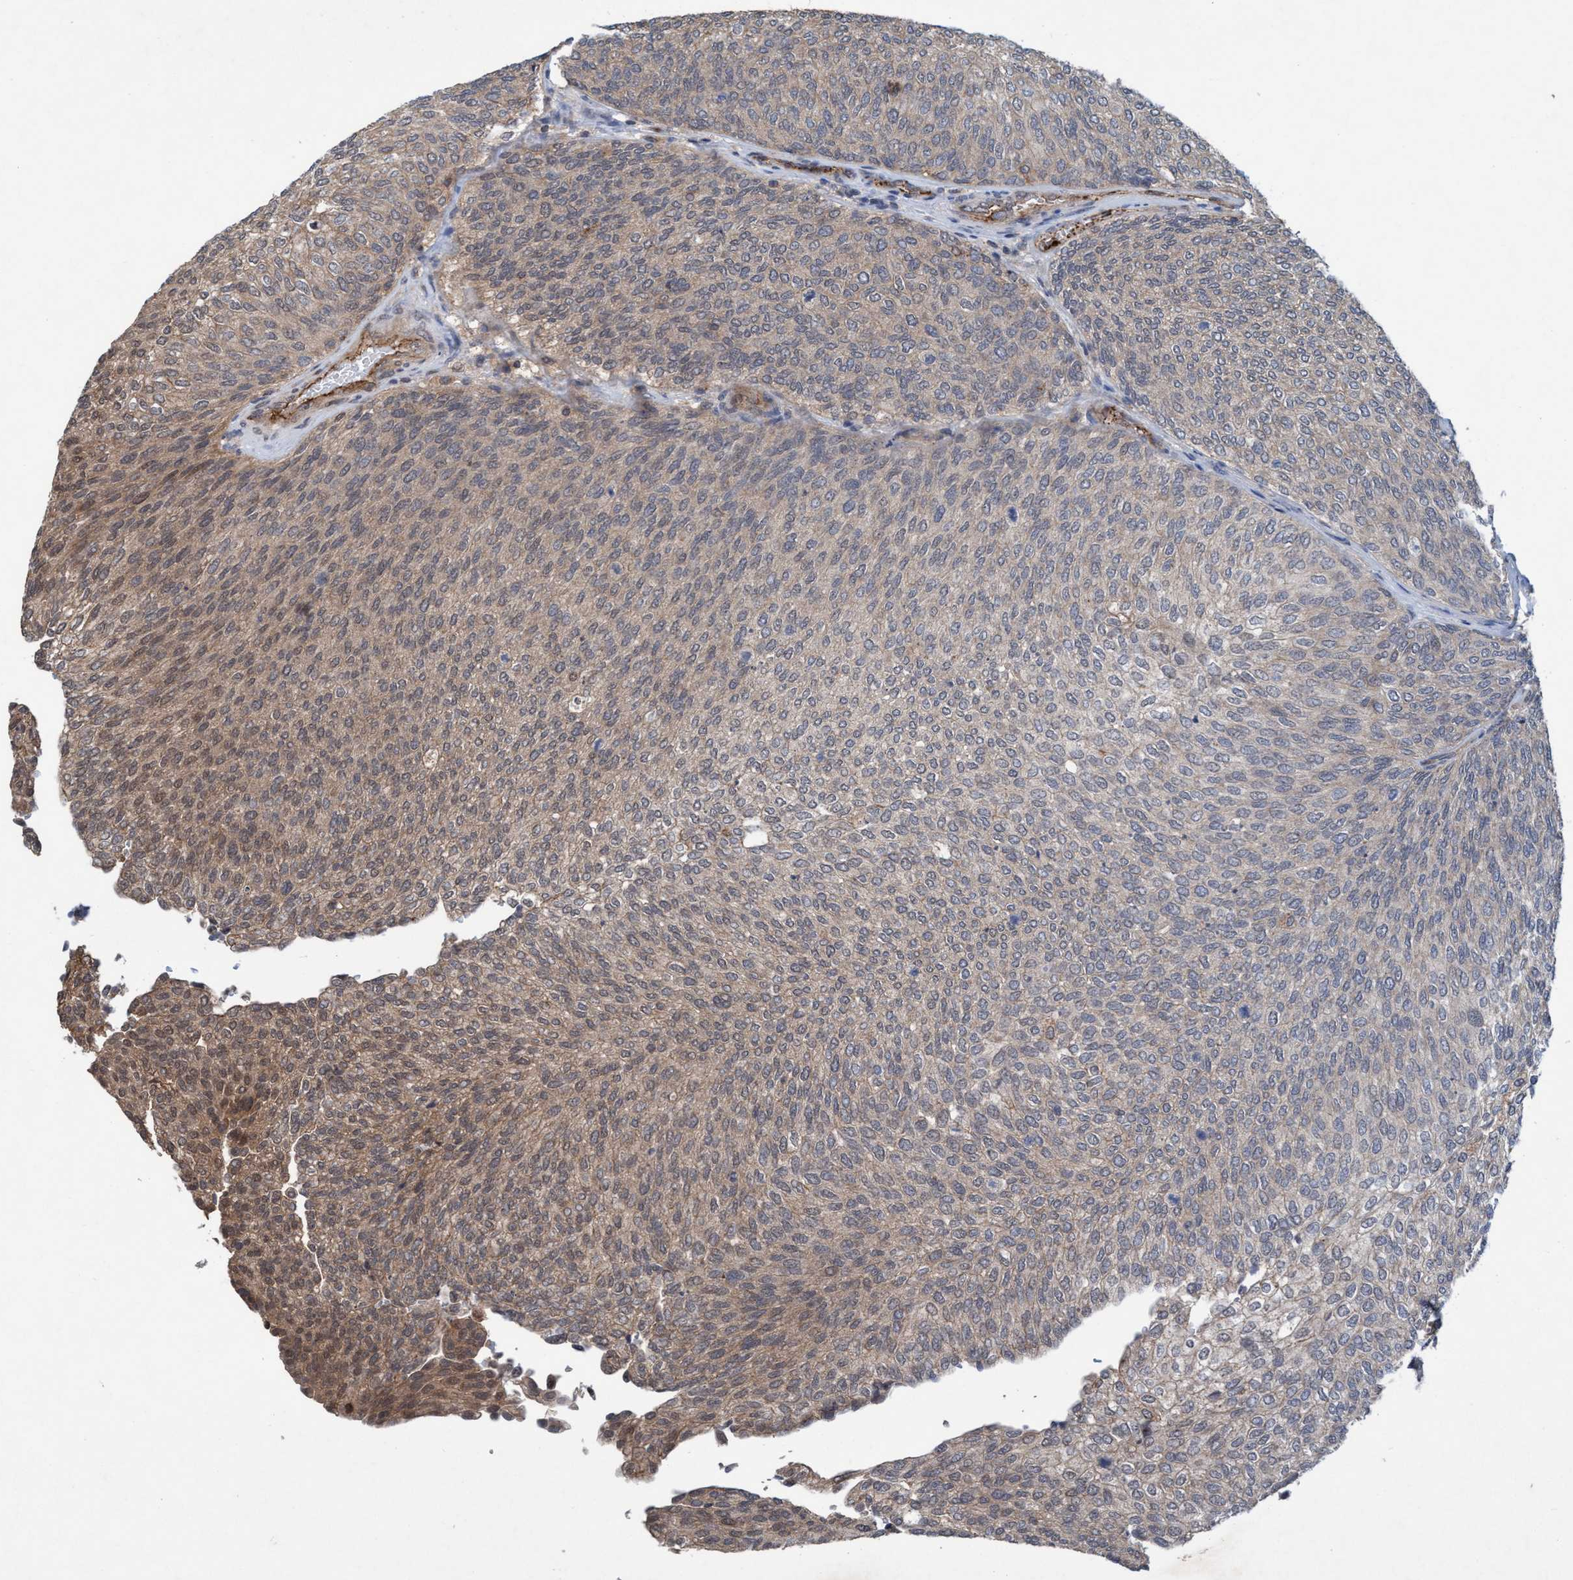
{"staining": {"intensity": "moderate", "quantity": ">75%", "location": "cytoplasmic/membranous"}, "tissue": "urothelial cancer", "cell_type": "Tumor cells", "image_type": "cancer", "snomed": [{"axis": "morphology", "description": "Urothelial carcinoma, Low grade"}, {"axis": "topography", "description": "Urinary bladder"}], "caption": "Brown immunohistochemical staining in human low-grade urothelial carcinoma demonstrates moderate cytoplasmic/membranous expression in approximately >75% of tumor cells.", "gene": "TRIM65", "patient": {"sex": "female", "age": 79}}